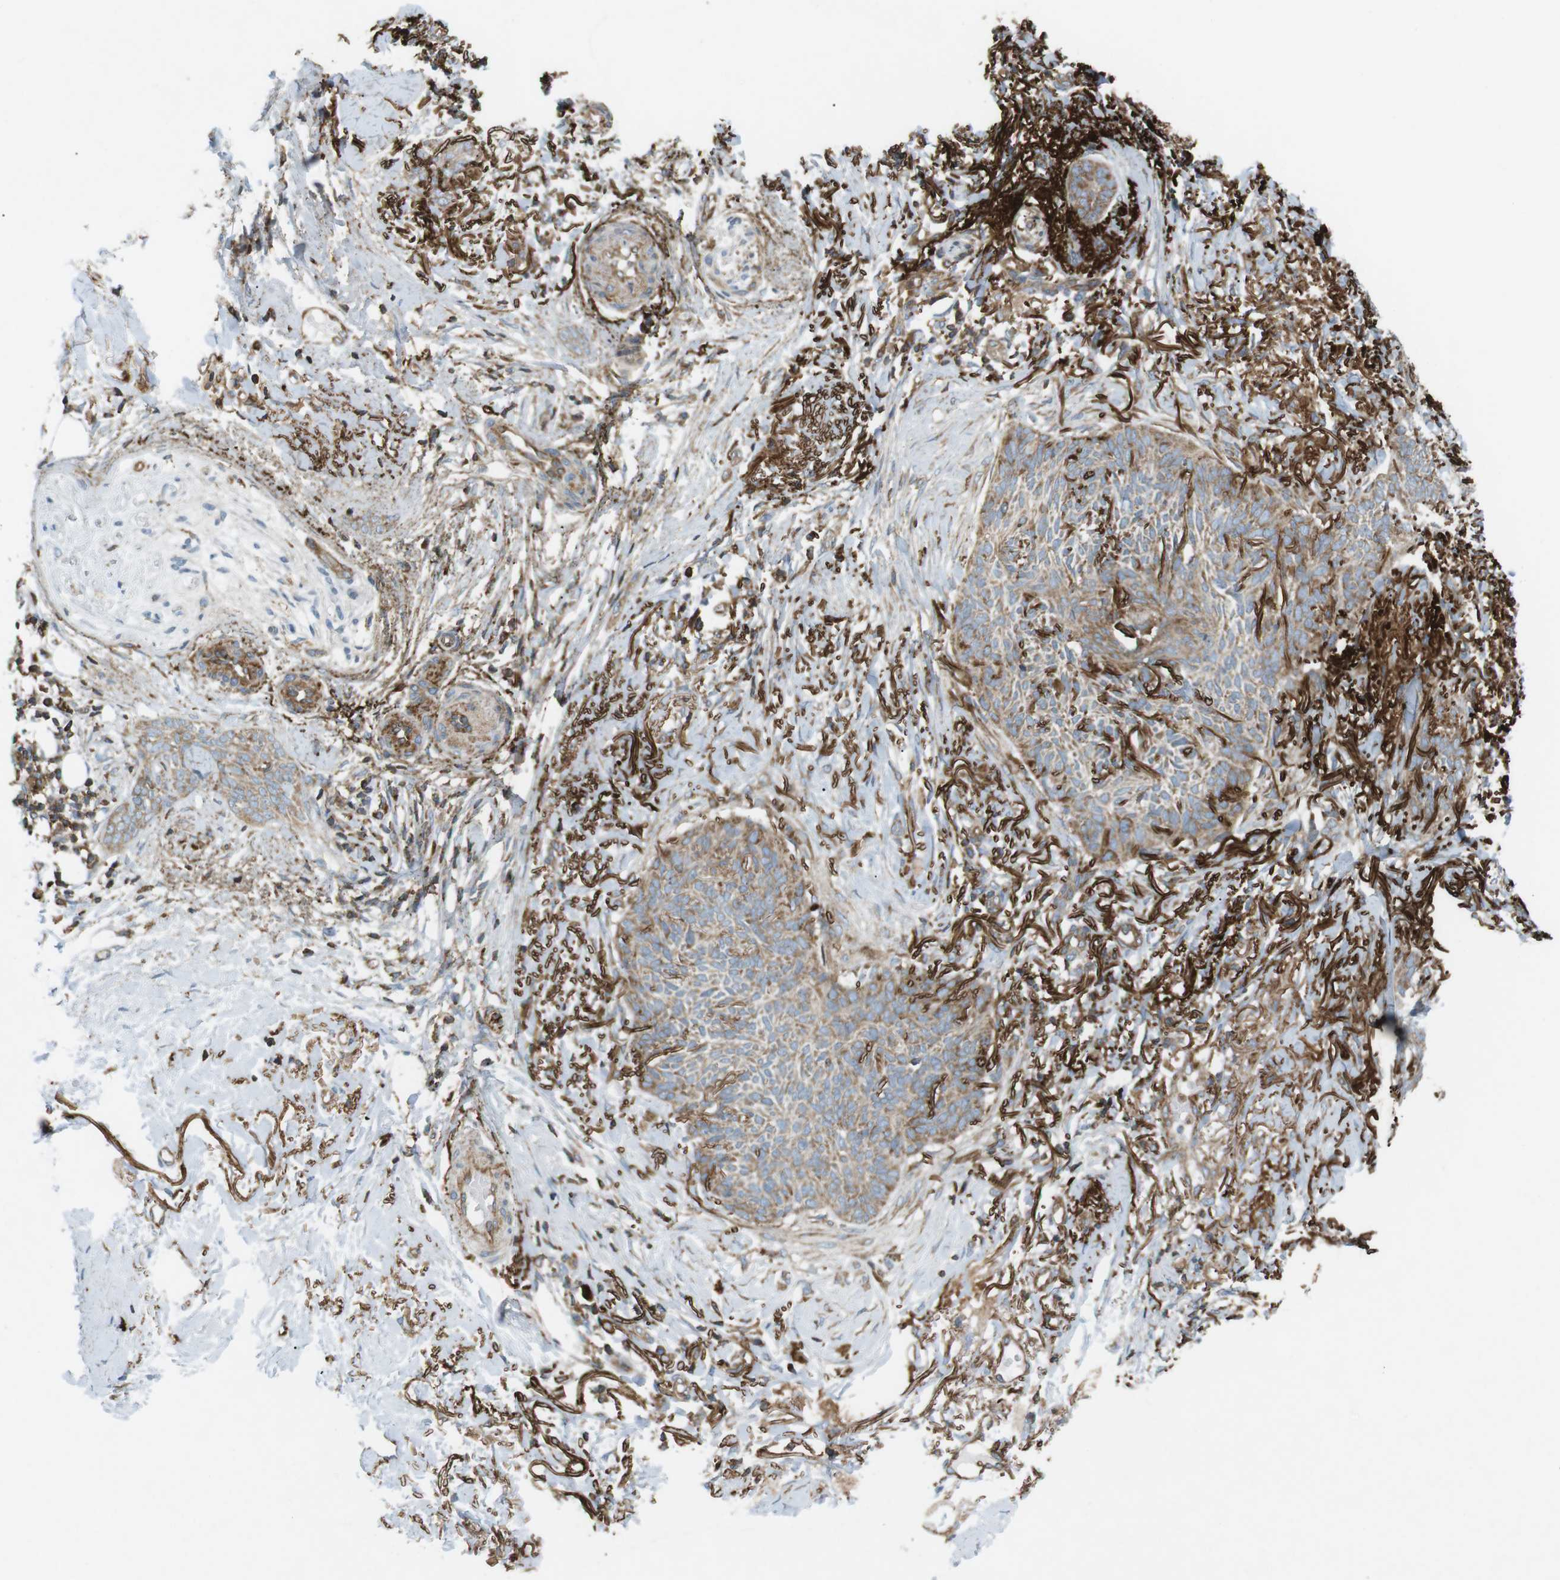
{"staining": {"intensity": "weak", "quantity": "<25%", "location": "cytoplasmic/membranous"}, "tissue": "skin cancer", "cell_type": "Tumor cells", "image_type": "cancer", "snomed": [{"axis": "morphology", "description": "Basal cell carcinoma"}, {"axis": "topography", "description": "Skin"}], "caption": "High magnification brightfield microscopy of basal cell carcinoma (skin) stained with DAB (brown) and counterstained with hematoxylin (blue): tumor cells show no significant staining.", "gene": "FLII", "patient": {"sex": "female", "age": 84}}